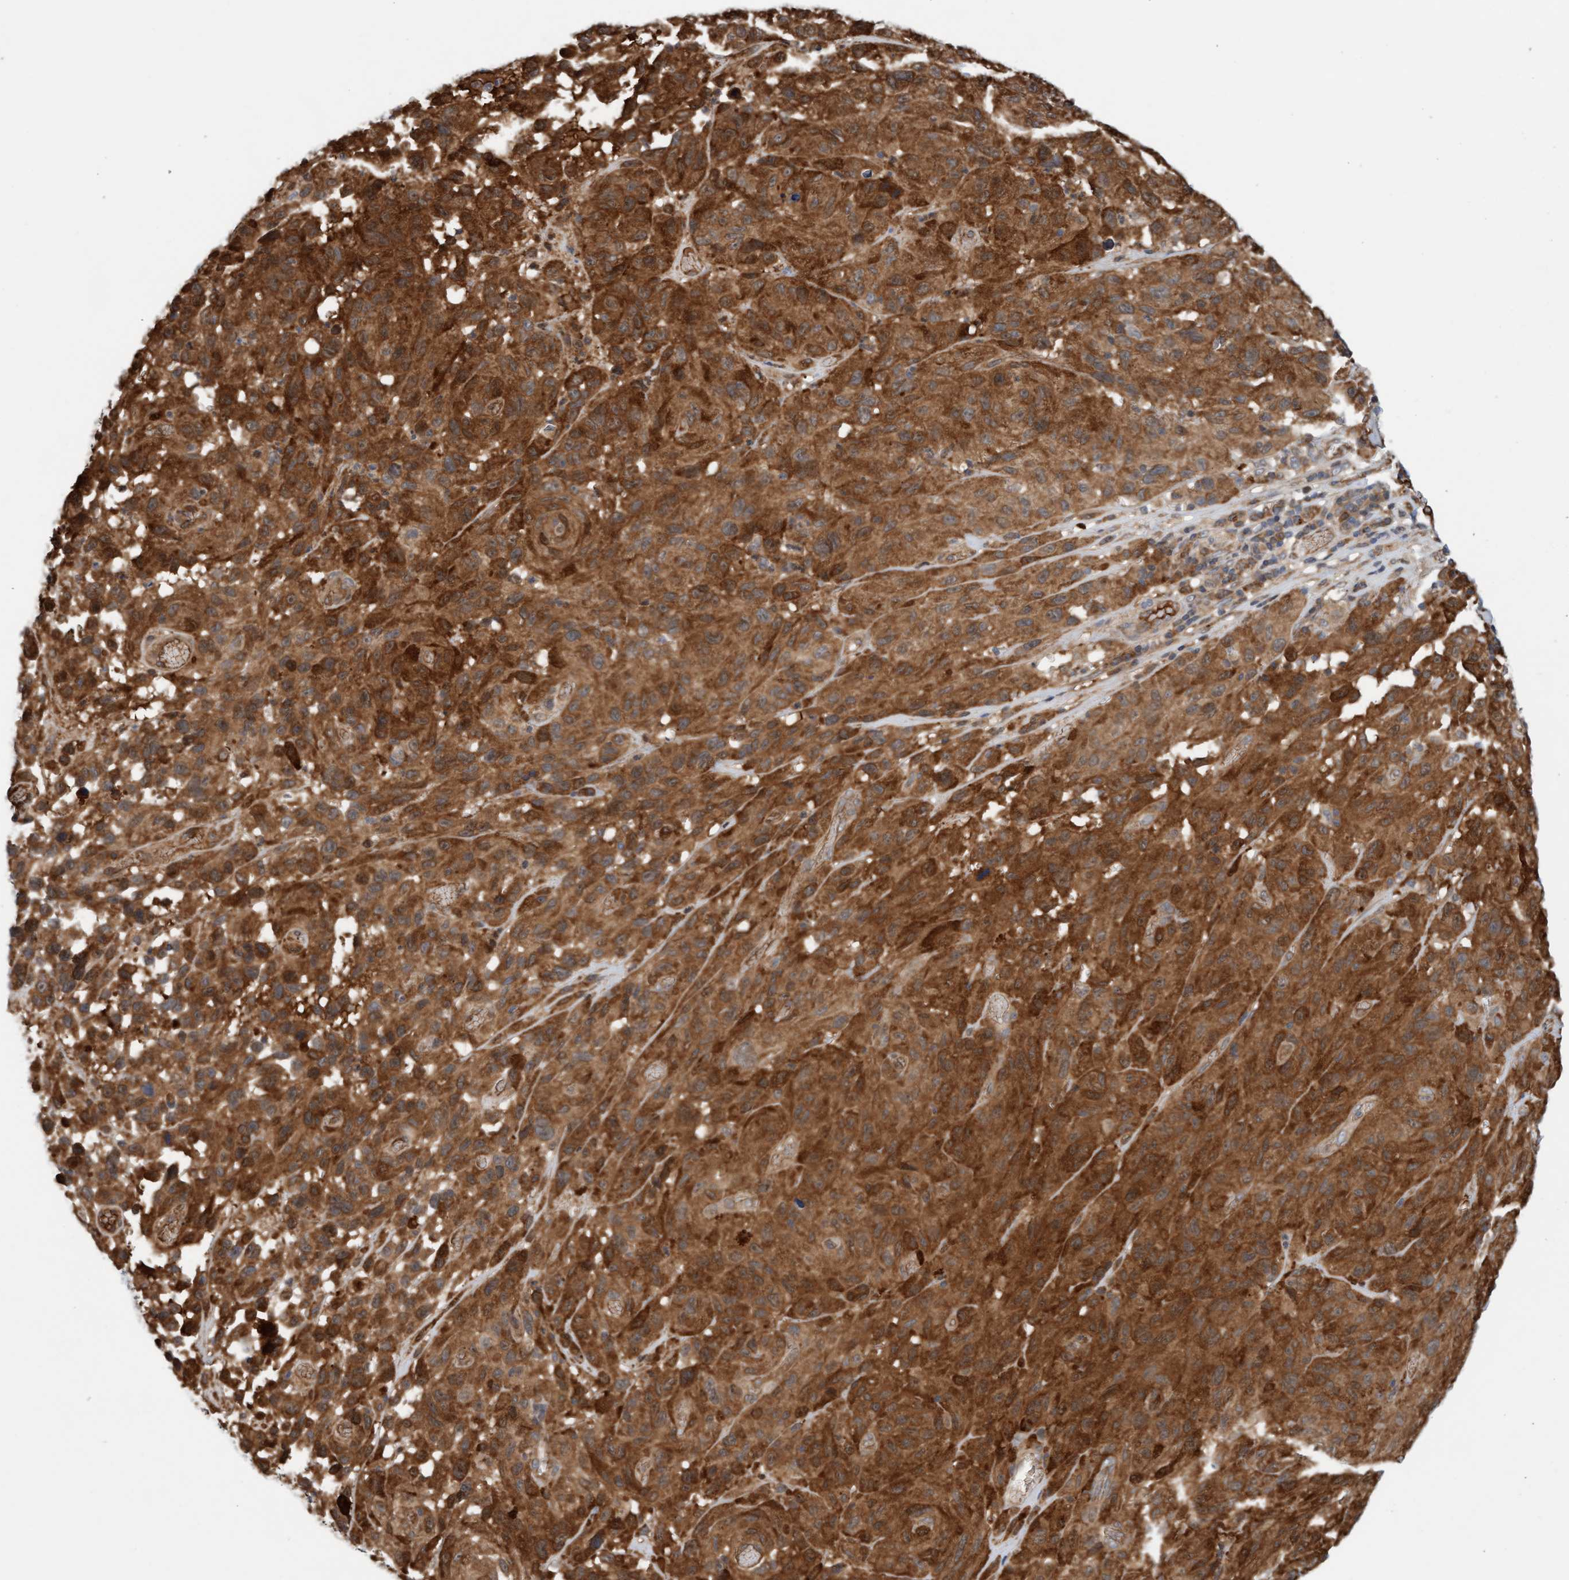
{"staining": {"intensity": "strong", "quantity": ">75%", "location": "cytoplasmic/membranous"}, "tissue": "melanoma", "cell_type": "Tumor cells", "image_type": "cancer", "snomed": [{"axis": "morphology", "description": "Malignant melanoma, NOS"}, {"axis": "topography", "description": "Skin"}], "caption": "An image showing strong cytoplasmic/membranous staining in approximately >75% of tumor cells in malignant melanoma, as visualized by brown immunohistochemical staining.", "gene": "EIF4EBP1", "patient": {"sex": "male", "age": 66}}